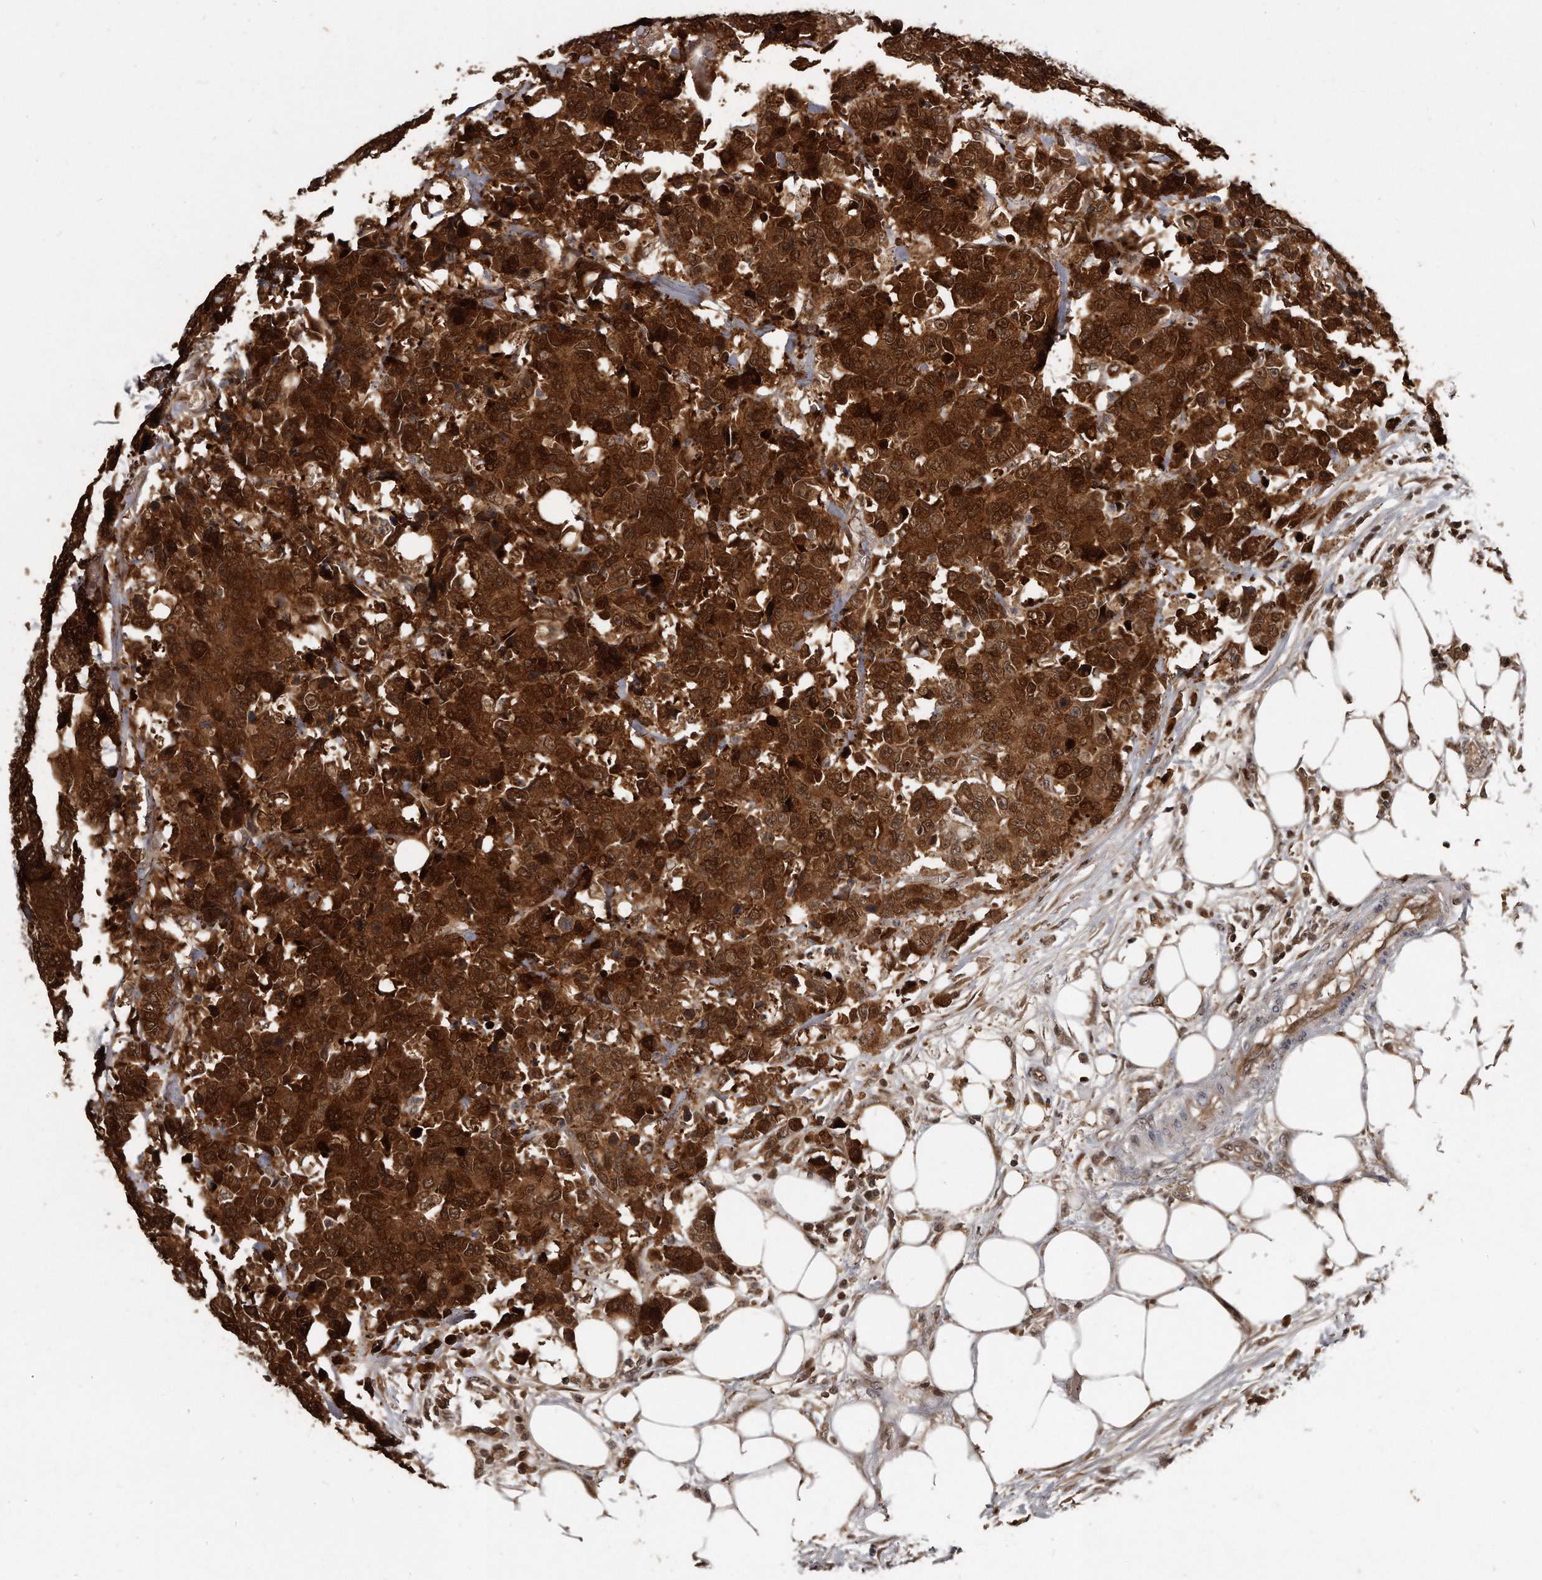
{"staining": {"intensity": "strong", "quantity": ">75%", "location": "cytoplasmic/membranous,nuclear"}, "tissue": "colorectal cancer", "cell_type": "Tumor cells", "image_type": "cancer", "snomed": [{"axis": "morphology", "description": "Adenocarcinoma, NOS"}, {"axis": "topography", "description": "Colon"}], "caption": "A high amount of strong cytoplasmic/membranous and nuclear positivity is appreciated in approximately >75% of tumor cells in colorectal adenocarcinoma tissue.", "gene": "GCH1", "patient": {"sex": "female", "age": 86}}